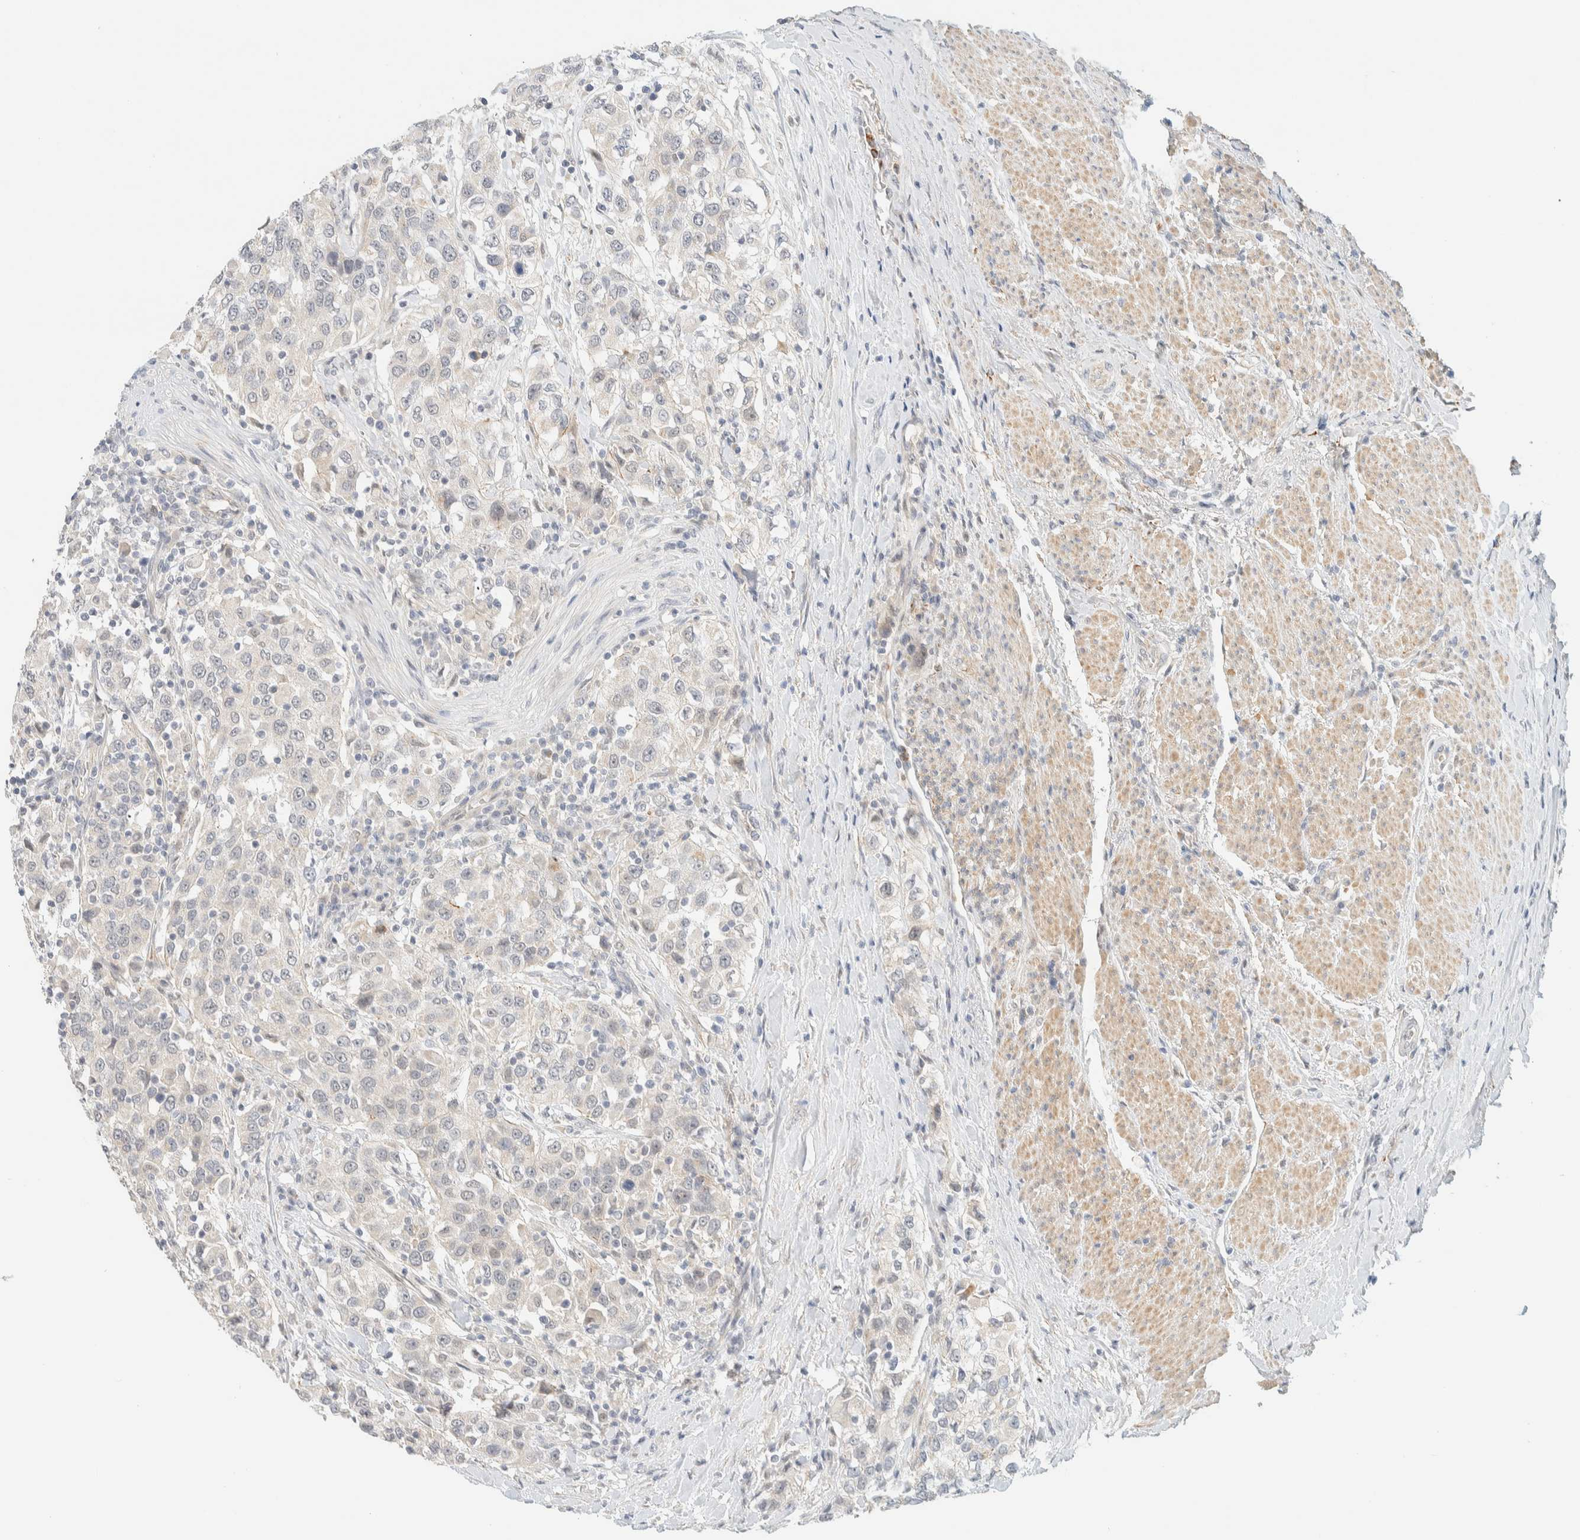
{"staining": {"intensity": "negative", "quantity": "none", "location": "none"}, "tissue": "urothelial cancer", "cell_type": "Tumor cells", "image_type": "cancer", "snomed": [{"axis": "morphology", "description": "Urothelial carcinoma, High grade"}, {"axis": "topography", "description": "Urinary bladder"}], "caption": "Tumor cells show no significant expression in urothelial cancer.", "gene": "TNK1", "patient": {"sex": "female", "age": 80}}